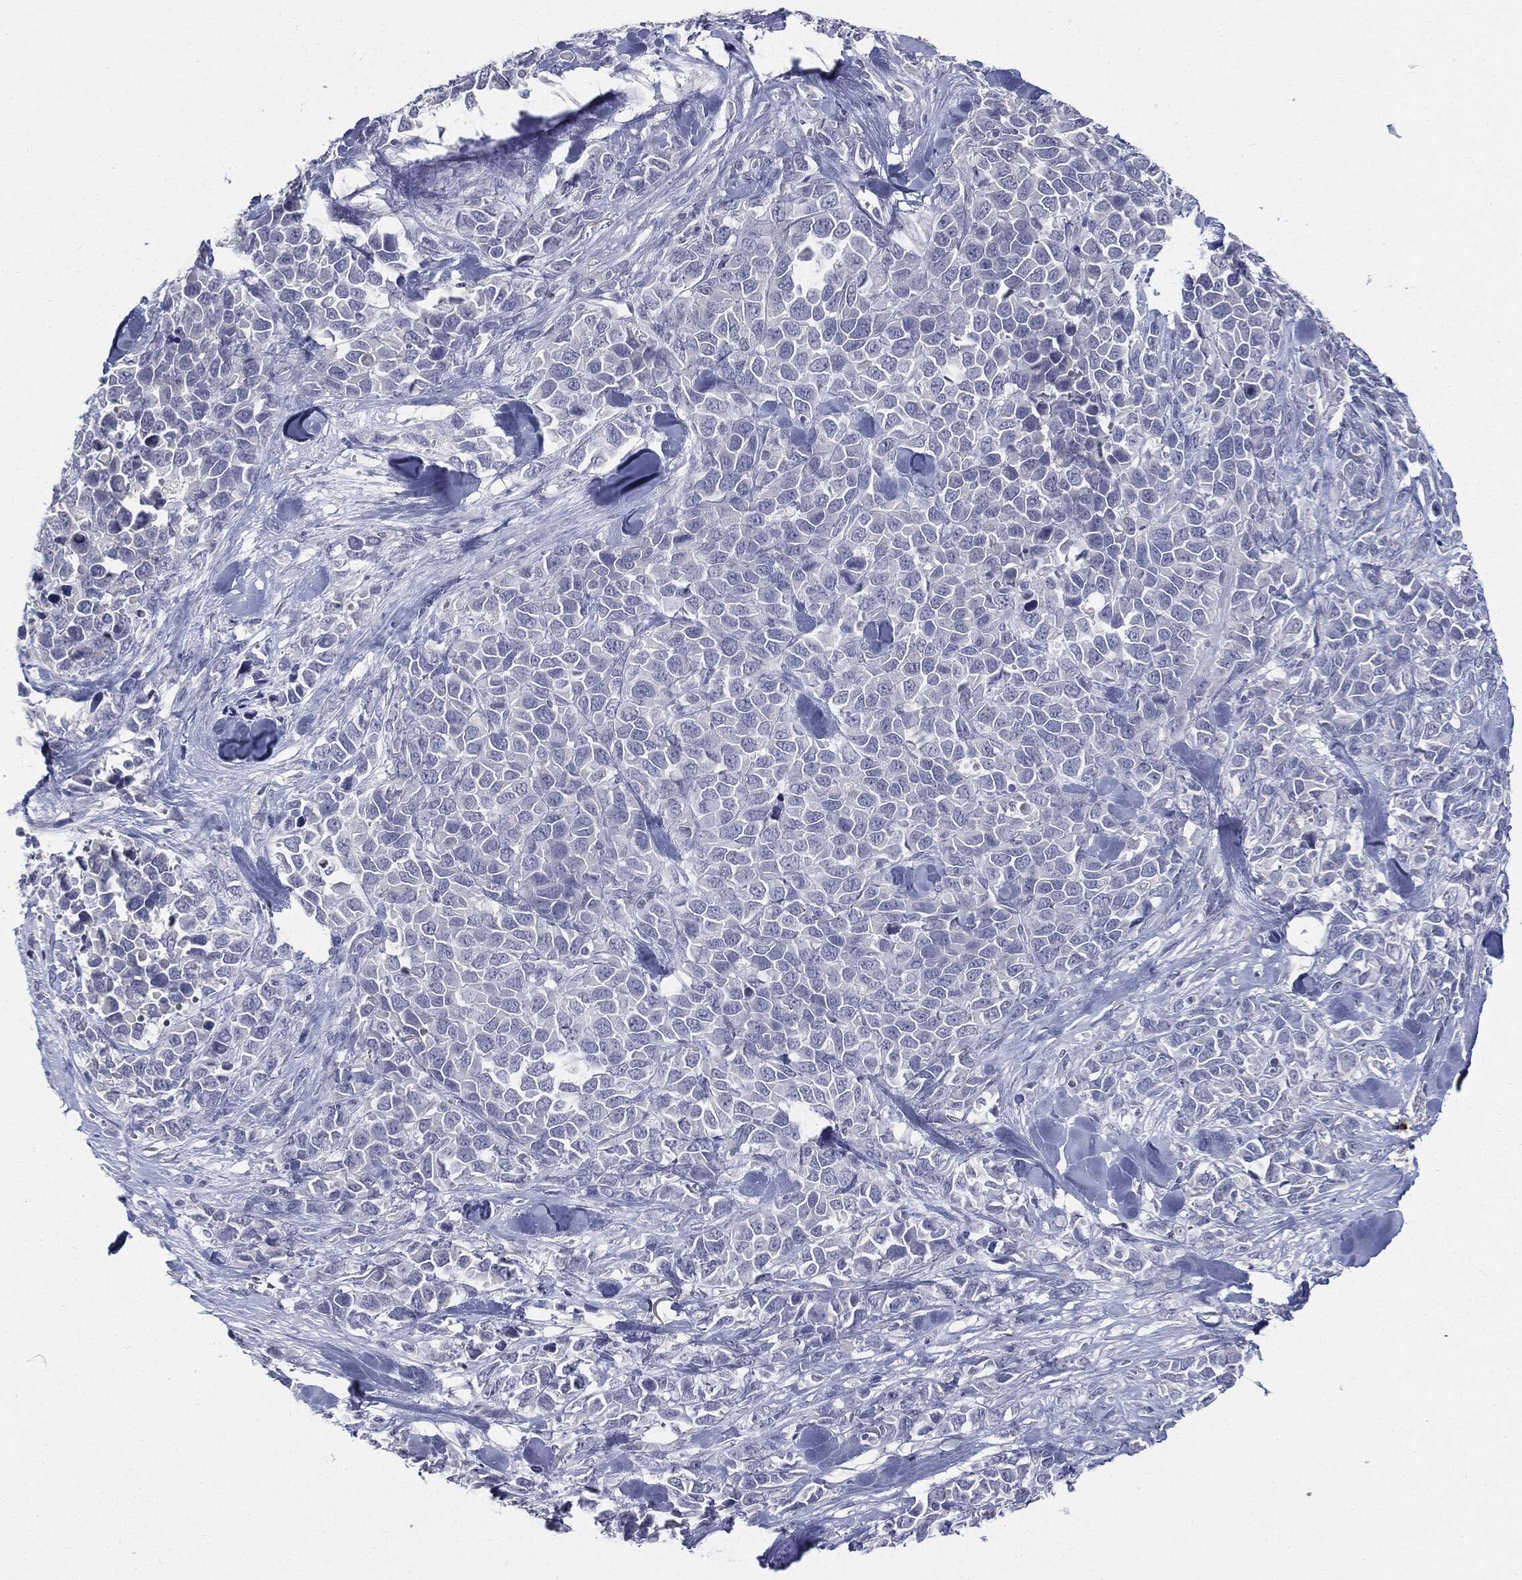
{"staining": {"intensity": "negative", "quantity": "none", "location": "none"}, "tissue": "melanoma", "cell_type": "Tumor cells", "image_type": "cancer", "snomed": [{"axis": "morphology", "description": "Malignant melanoma, Metastatic site"}, {"axis": "topography", "description": "Skin"}], "caption": "Tumor cells show no significant positivity in malignant melanoma (metastatic site).", "gene": "CGB1", "patient": {"sex": "male", "age": 84}}